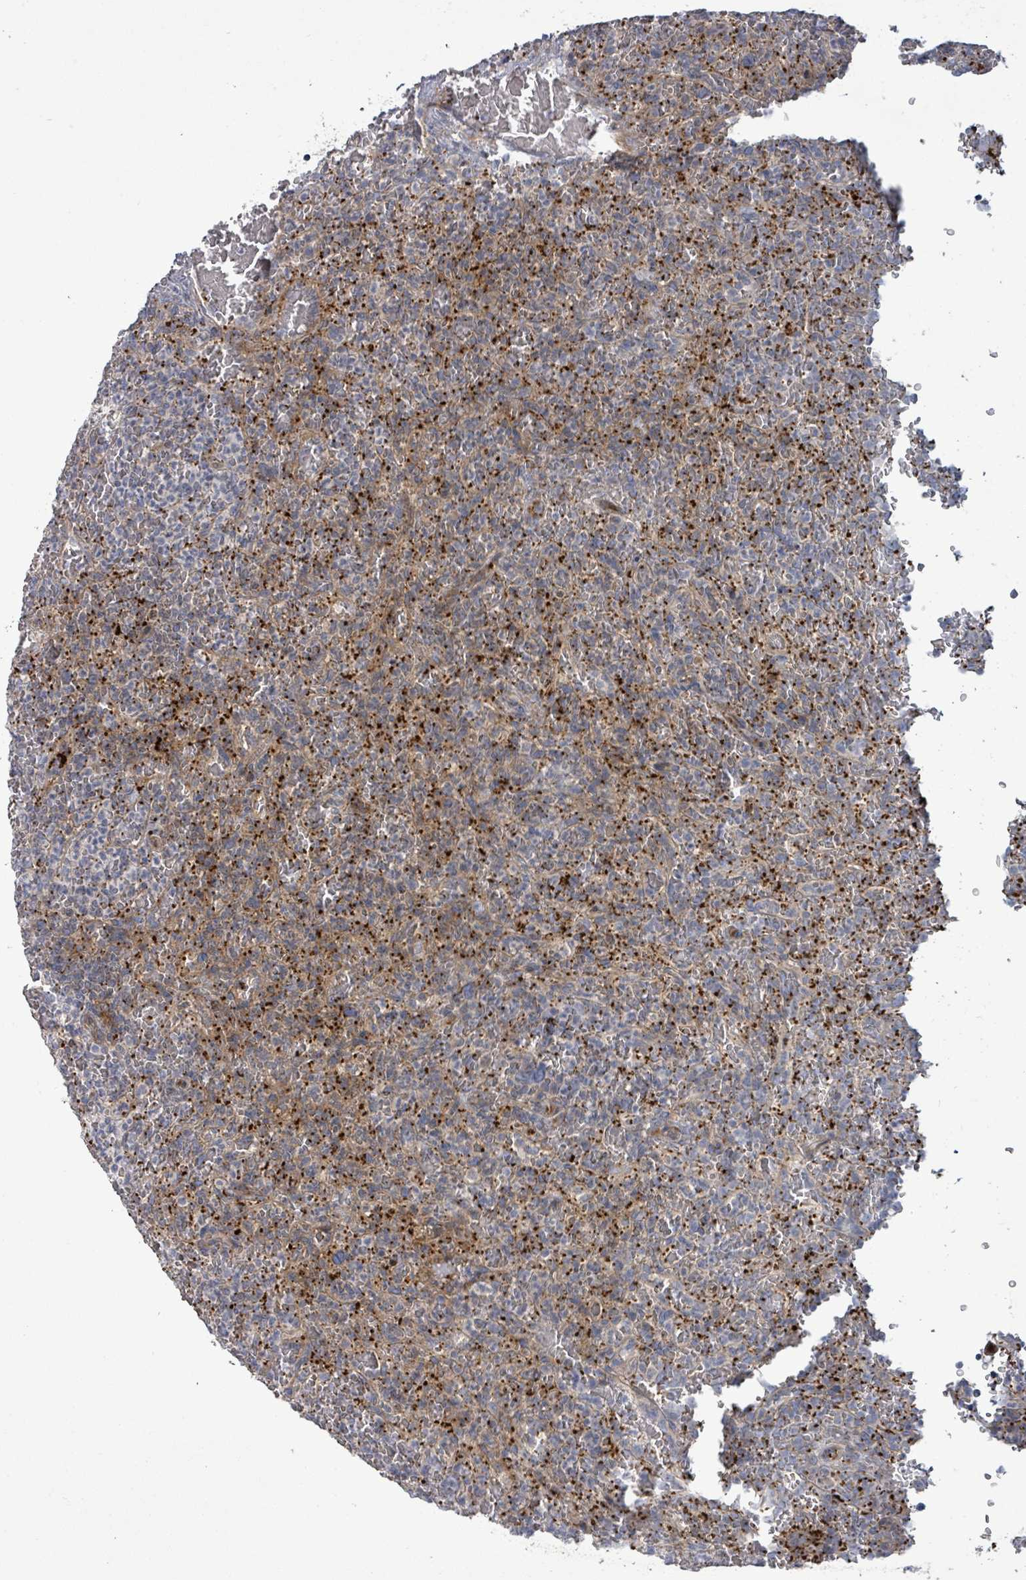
{"staining": {"intensity": "strong", "quantity": "<25%", "location": "cytoplasmic/membranous"}, "tissue": "lymphoma", "cell_type": "Tumor cells", "image_type": "cancer", "snomed": [{"axis": "morphology", "description": "Malignant lymphoma, non-Hodgkin's type, Low grade"}, {"axis": "topography", "description": "Spleen"}], "caption": "Low-grade malignant lymphoma, non-Hodgkin's type tissue exhibits strong cytoplasmic/membranous positivity in approximately <25% of tumor cells, visualized by immunohistochemistry.", "gene": "LILRA4", "patient": {"sex": "female", "age": 64}}